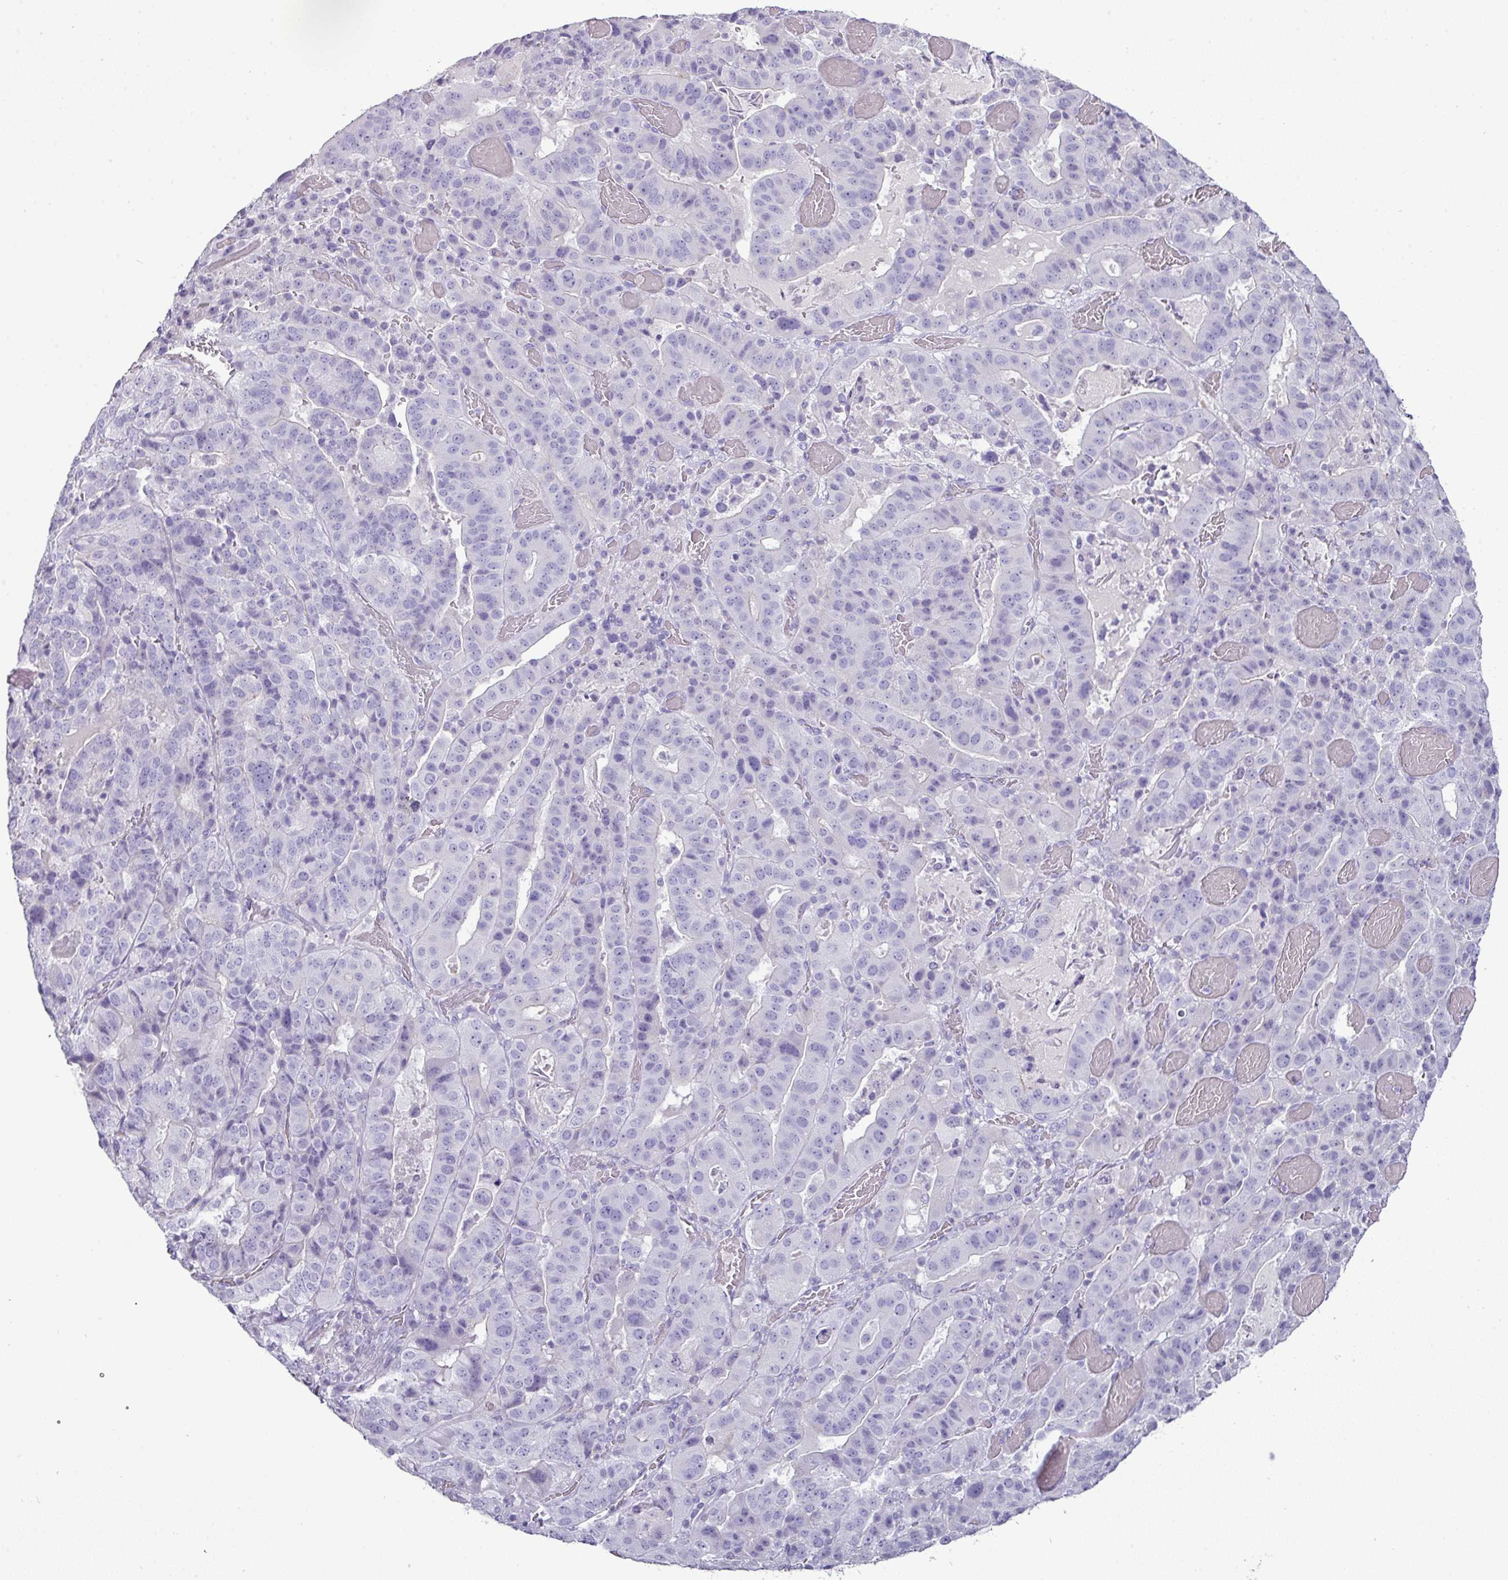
{"staining": {"intensity": "negative", "quantity": "none", "location": "none"}, "tissue": "stomach cancer", "cell_type": "Tumor cells", "image_type": "cancer", "snomed": [{"axis": "morphology", "description": "Adenocarcinoma, NOS"}, {"axis": "topography", "description": "Stomach"}], "caption": "Immunohistochemistry histopathology image of human stomach adenocarcinoma stained for a protein (brown), which reveals no positivity in tumor cells.", "gene": "GSTA3", "patient": {"sex": "male", "age": 48}}